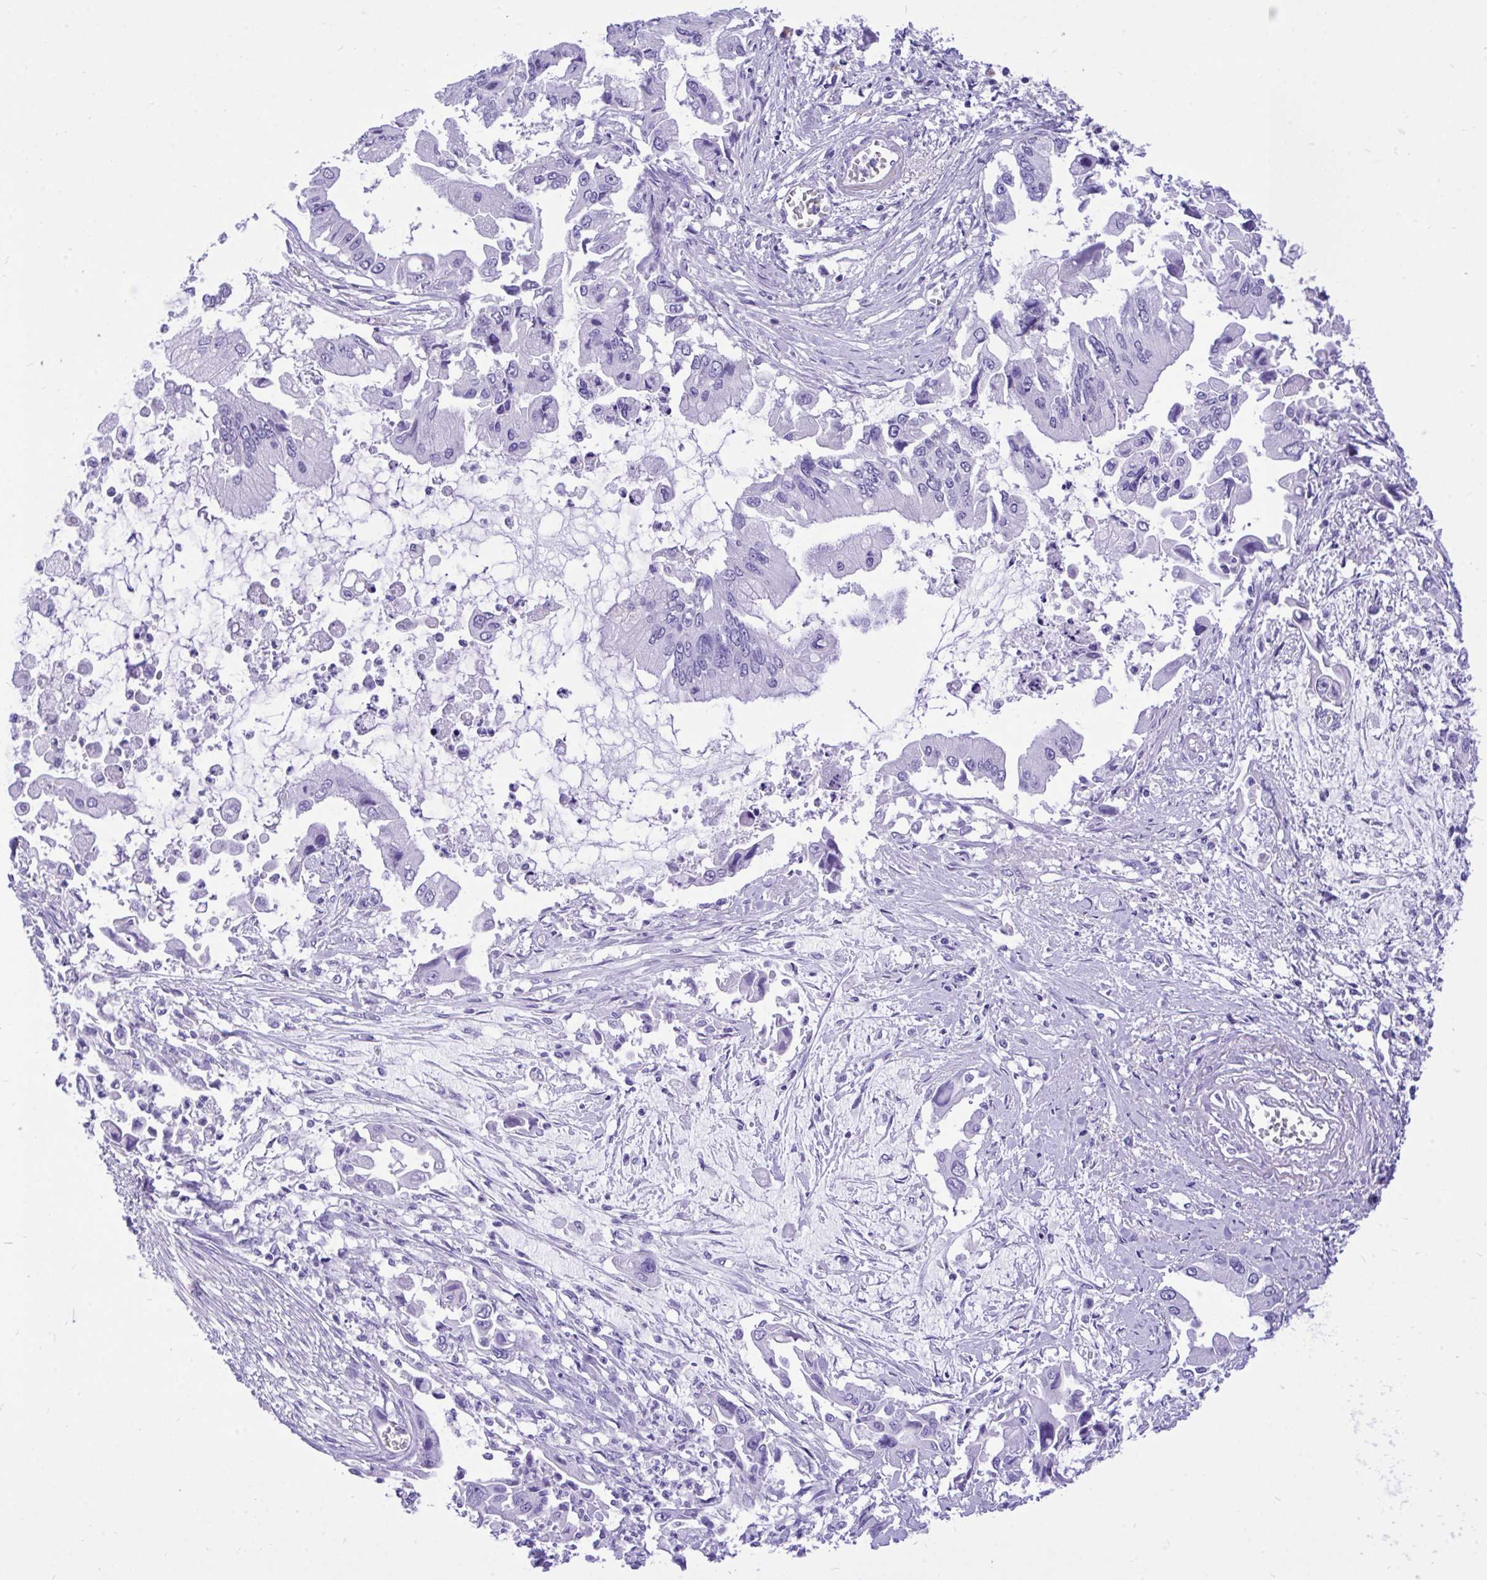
{"staining": {"intensity": "negative", "quantity": "none", "location": "none"}, "tissue": "pancreatic cancer", "cell_type": "Tumor cells", "image_type": "cancer", "snomed": [{"axis": "morphology", "description": "Adenocarcinoma, NOS"}, {"axis": "topography", "description": "Pancreas"}], "caption": "Immunohistochemistry (IHC) image of human adenocarcinoma (pancreatic) stained for a protein (brown), which reveals no expression in tumor cells.", "gene": "MON1A", "patient": {"sex": "male", "age": 84}}